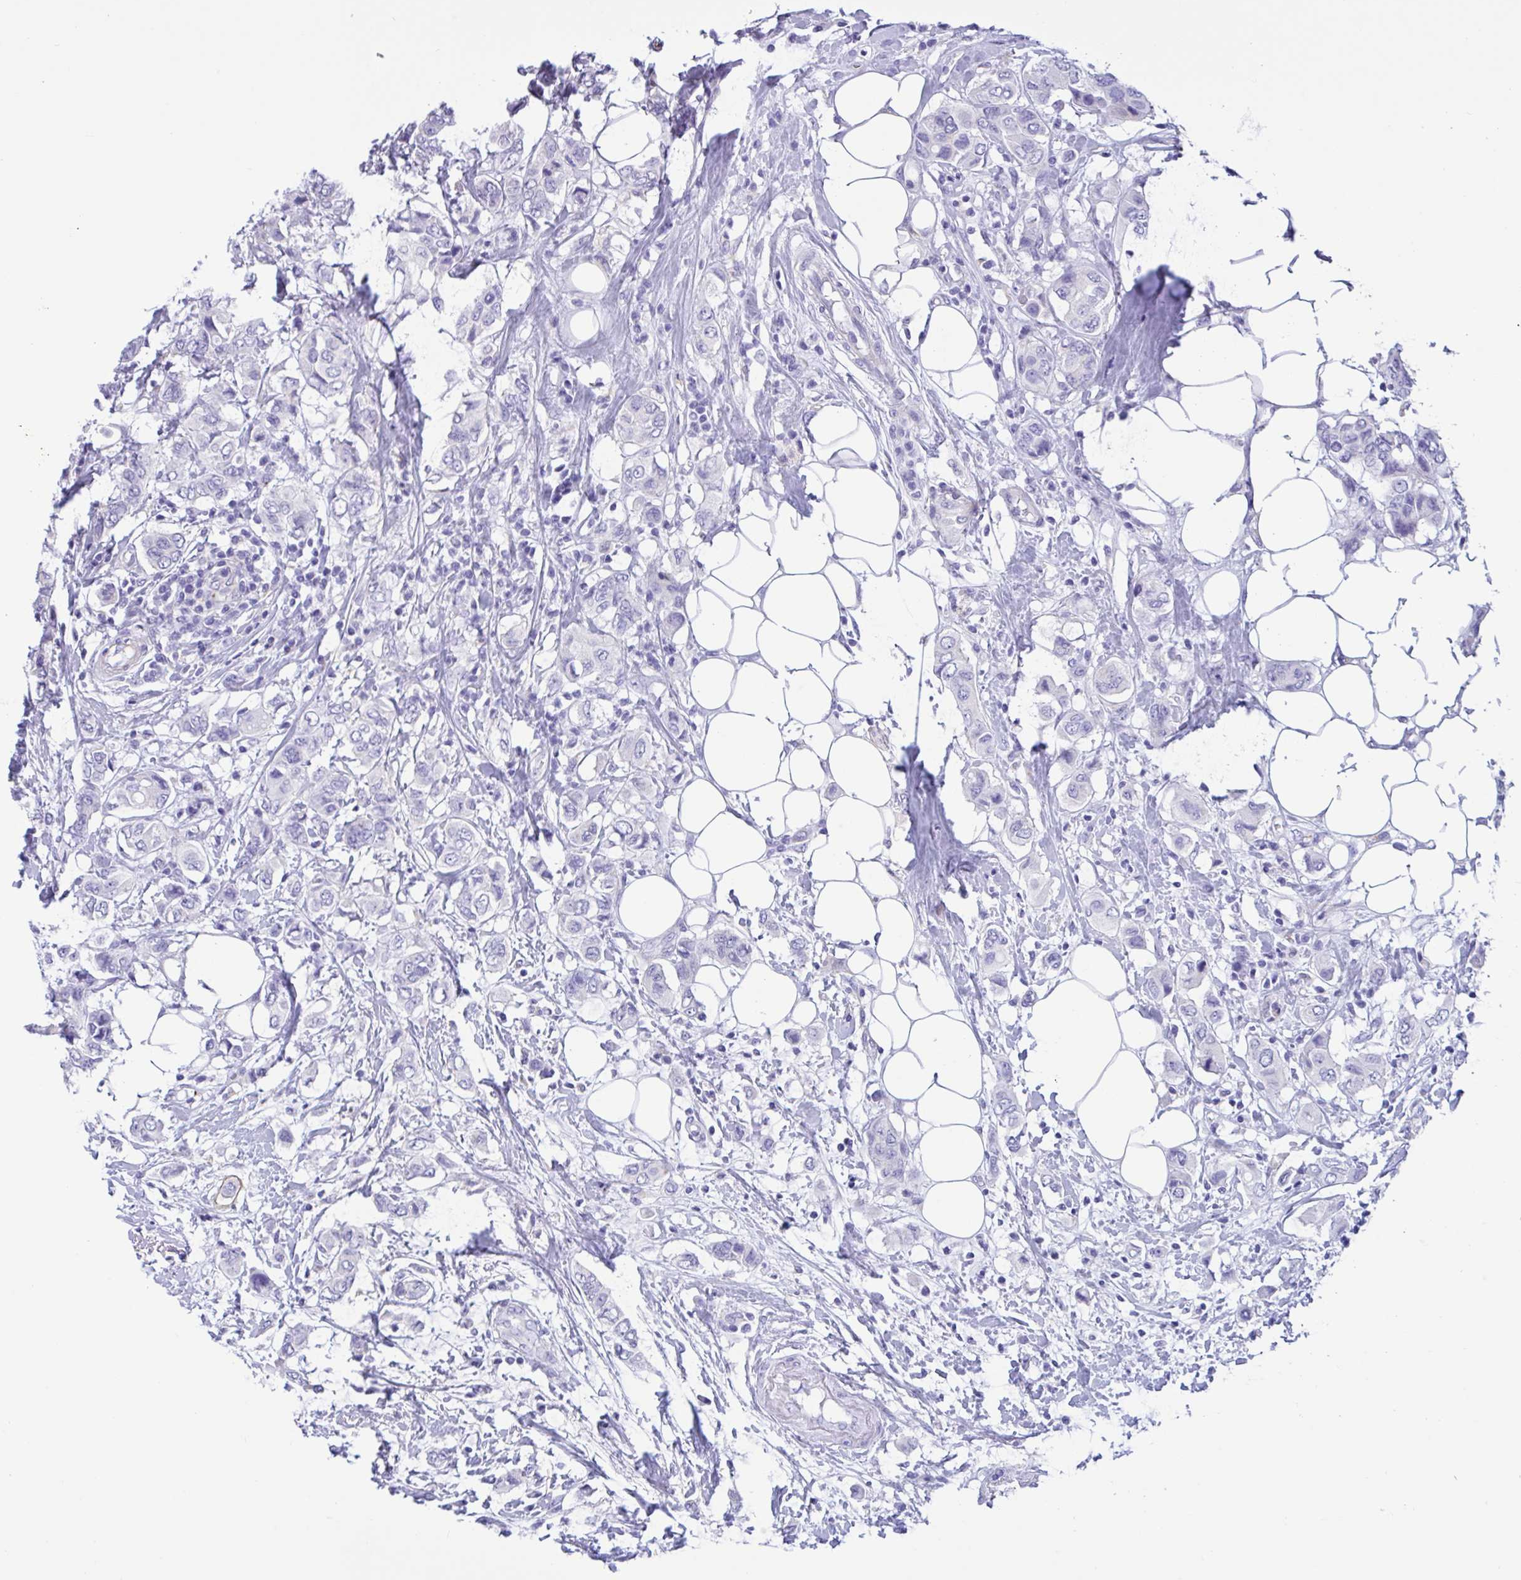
{"staining": {"intensity": "negative", "quantity": "none", "location": "none"}, "tissue": "breast cancer", "cell_type": "Tumor cells", "image_type": "cancer", "snomed": [{"axis": "morphology", "description": "Lobular carcinoma"}, {"axis": "topography", "description": "Breast"}], "caption": "Image shows no protein expression in tumor cells of lobular carcinoma (breast) tissue. (Brightfield microscopy of DAB (3,3'-diaminobenzidine) IHC at high magnification).", "gene": "RPL22L1", "patient": {"sex": "female", "age": 51}}